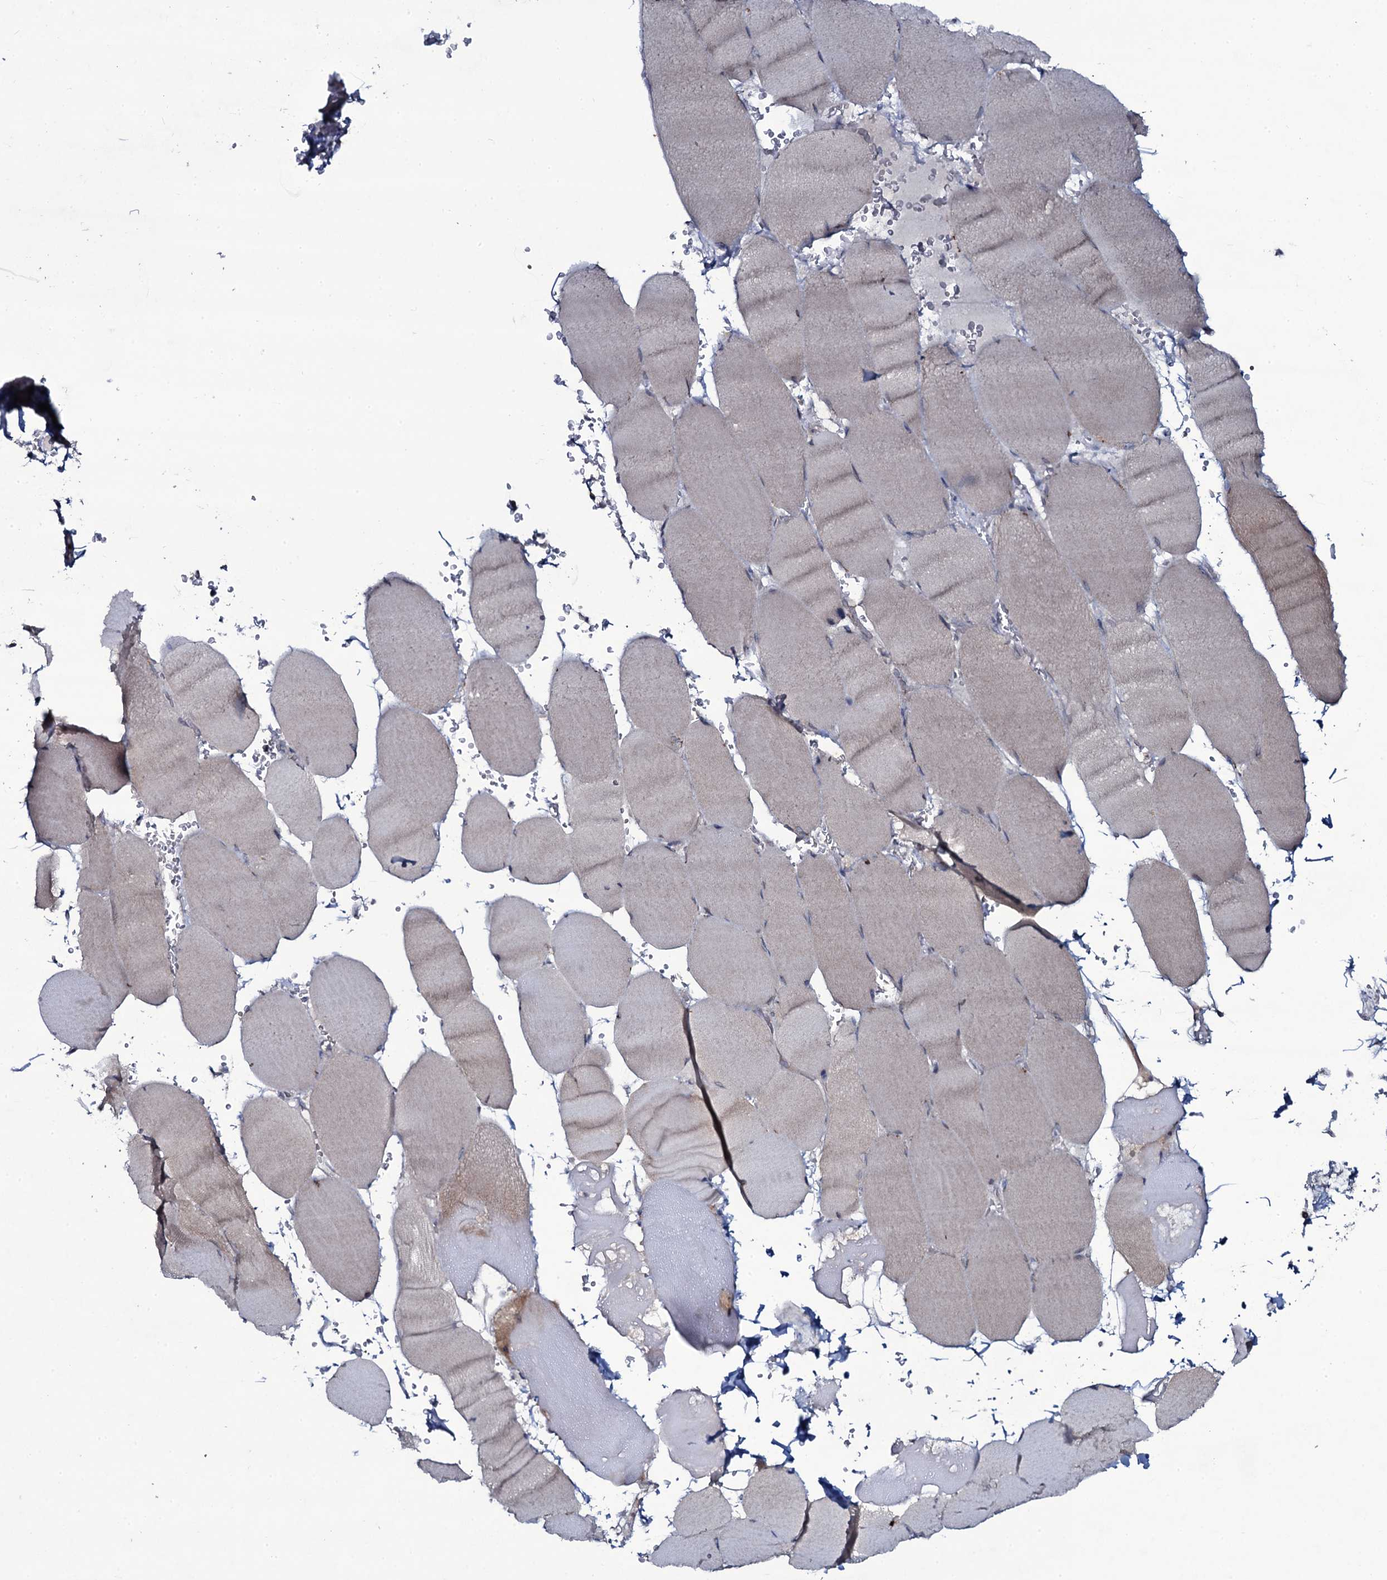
{"staining": {"intensity": "weak", "quantity": "25%-75%", "location": "cytoplasmic/membranous"}, "tissue": "skeletal muscle", "cell_type": "Myocytes", "image_type": "normal", "snomed": [{"axis": "morphology", "description": "Normal tissue, NOS"}, {"axis": "topography", "description": "Skeletal muscle"}, {"axis": "topography", "description": "Head-Neck"}], "caption": "Skeletal muscle stained for a protein (brown) shows weak cytoplasmic/membranous positive positivity in about 25%-75% of myocytes.", "gene": "SNAP23", "patient": {"sex": "male", "age": 66}}